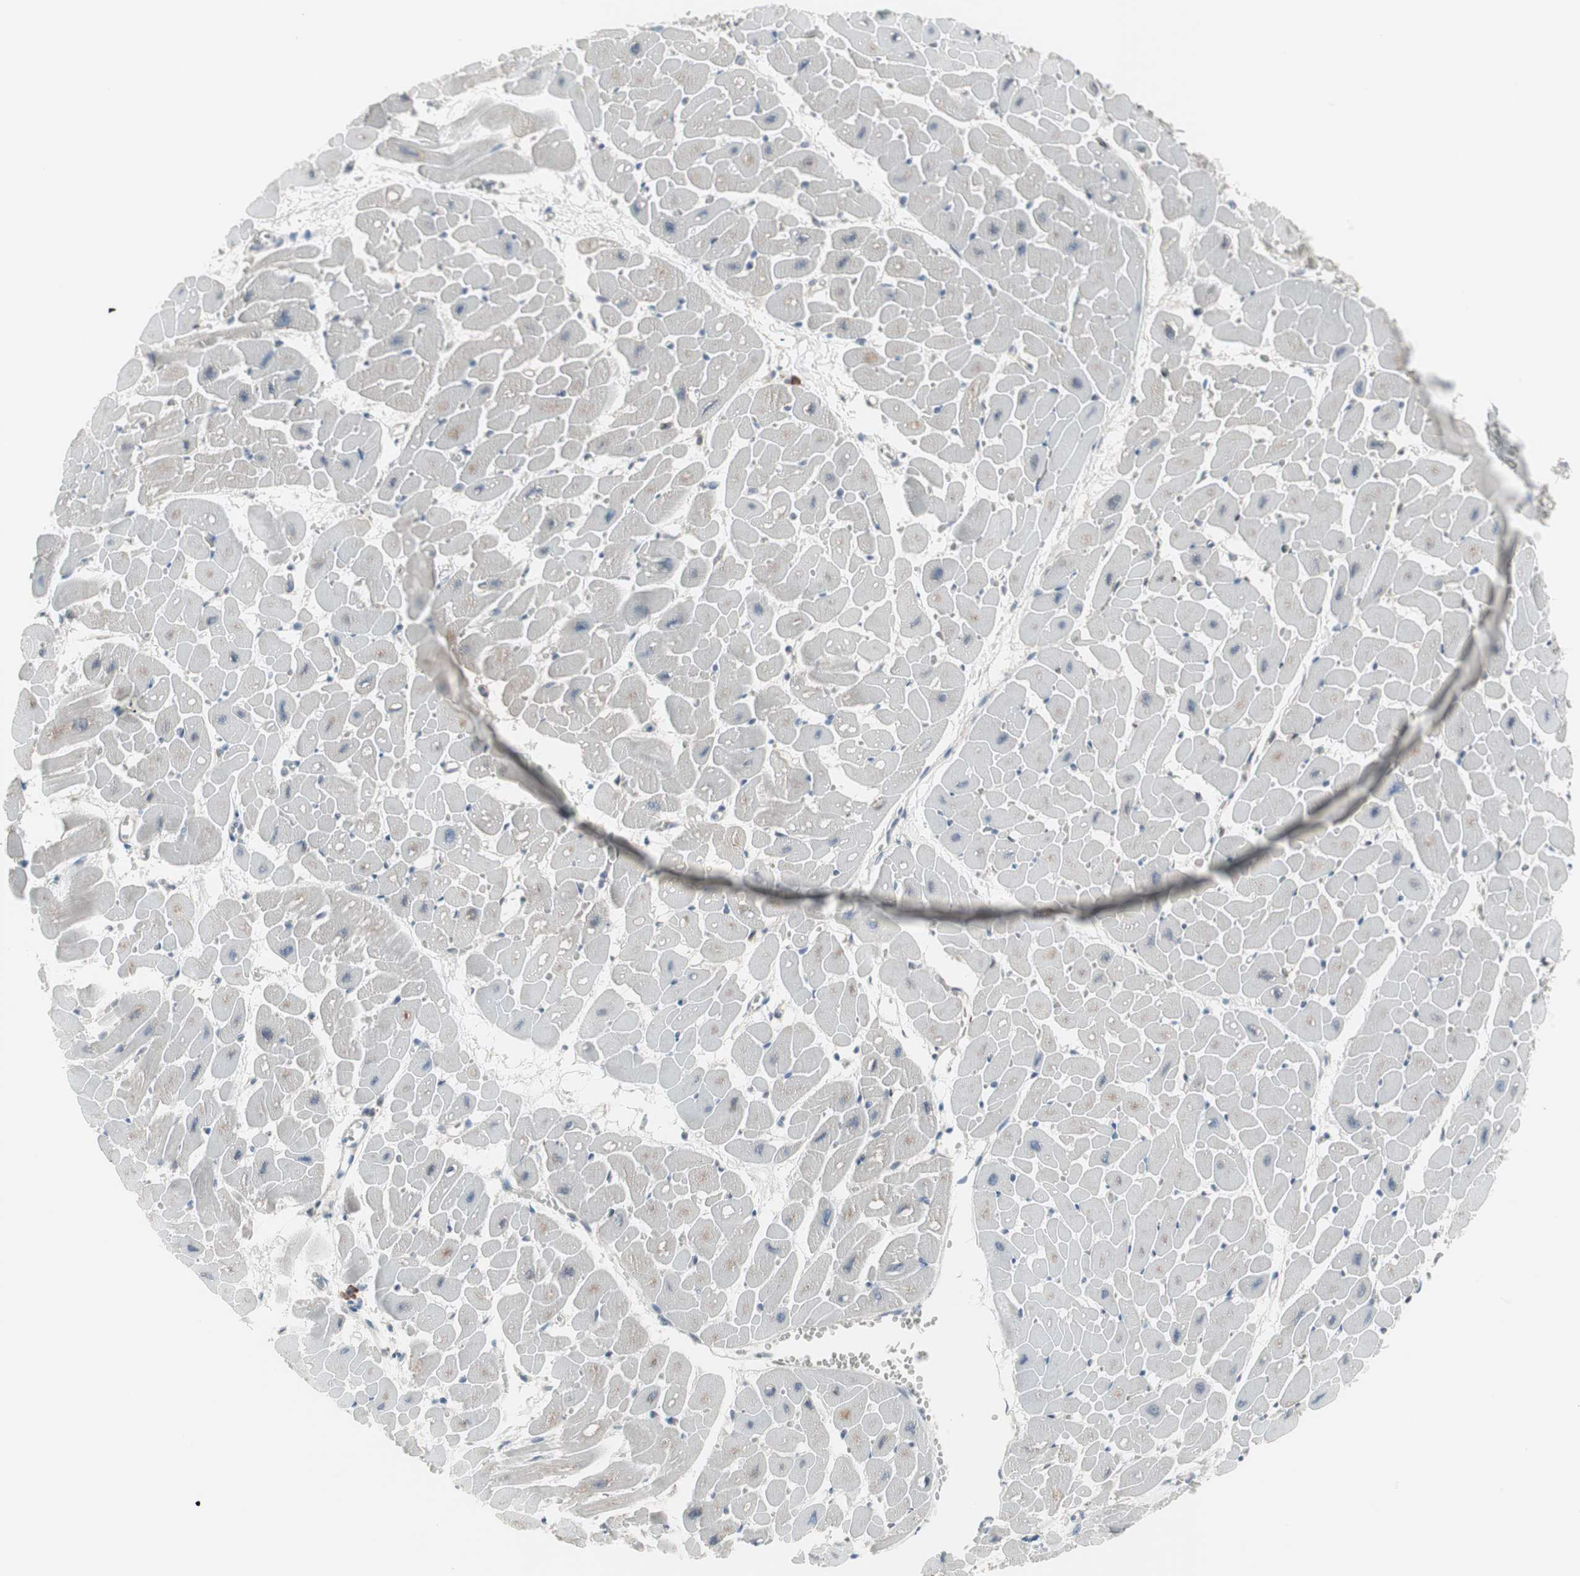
{"staining": {"intensity": "weak", "quantity": "25%-75%", "location": "cytoplasmic/membranous"}, "tissue": "heart muscle", "cell_type": "Cardiomyocytes", "image_type": "normal", "snomed": [{"axis": "morphology", "description": "Normal tissue, NOS"}, {"axis": "topography", "description": "Heart"}], "caption": "Approximately 25%-75% of cardiomyocytes in normal human heart muscle demonstrate weak cytoplasmic/membranous protein expression as visualized by brown immunohistochemical staining.", "gene": "ZSCAN32", "patient": {"sex": "male", "age": 45}}